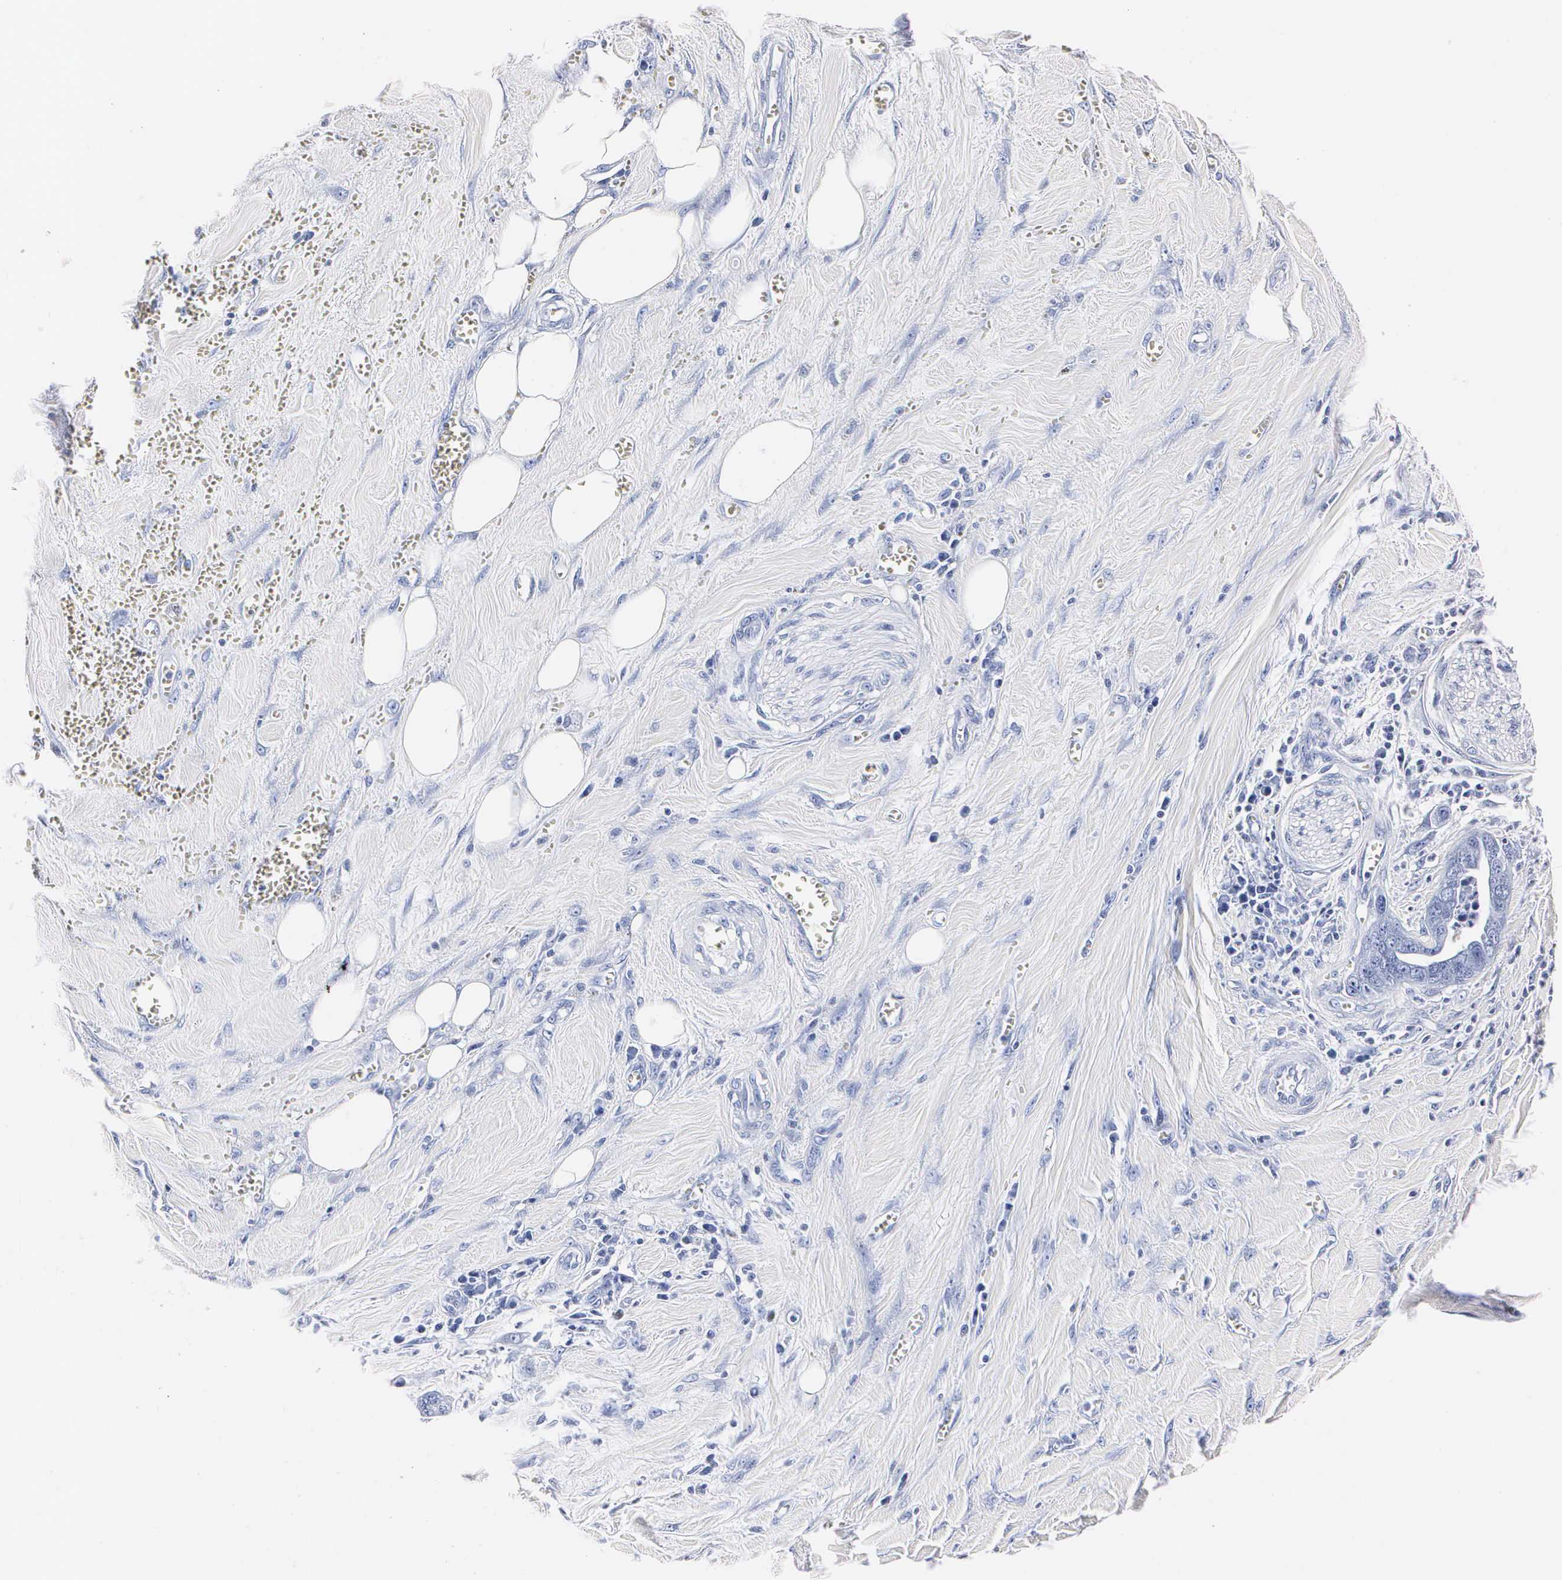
{"staining": {"intensity": "negative", "quantity": "none", "location": "none"}, "tissue": "pancreatic cancer", "cell_type": "Tumor cells", "image_type": "cancer", "snomed": [{"axis": "morphology", "description": "Adenocarcinoma, NOS"}, {"axis": "topography", "description": "Pancreas"}], "caption": "A high-resolution micrograph shows immunohistochemistry (IHC) staining of adenocarcinoma (pancreatic), which shows no significant staining in tumor cells.", "gene": "MB", "patient": {"sex": "male", "age": 69}}